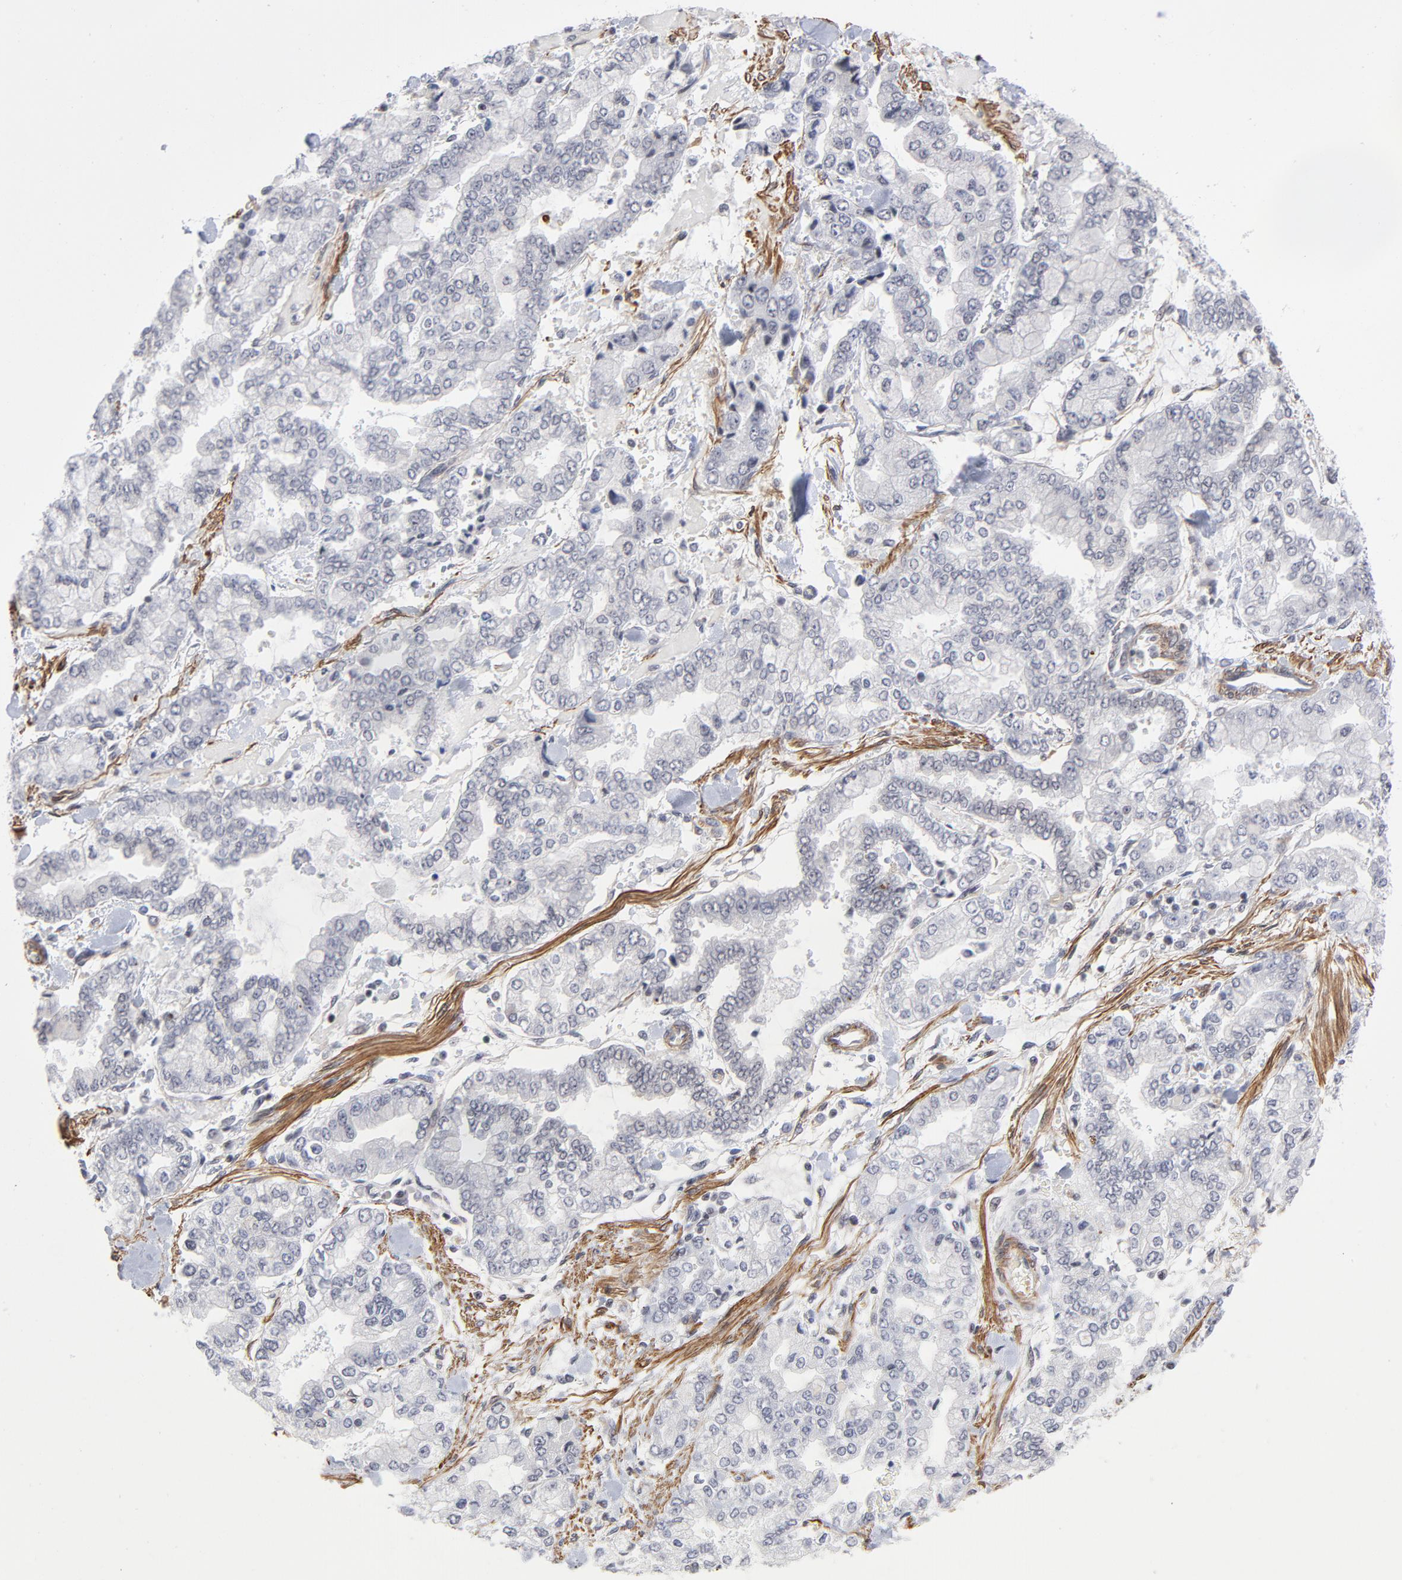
{"staining": {"intensity": "negative", "quantity": "none", "location": "none"}, "tissue": "stomach cancer", "cell_type": "Tumor cells", "image_type": "cancer", "snomed": [{"axis": "morphology", "description": "Normal tissue, NOS"}, {"axis": "morphology", "description": "Adenocarcinoma, NOS"}, {"axis": "topography", "description": "Stomach, upper"}, {"axis": "topography", "description": "Stomach"}], "caption": "Histopathology image shows no protein expression in tumor cells of stomach cancer tissue. (Brightfield microscopy of DAB (3,3'-diaminobenzidine) immunohistochemistry at high magnification).", "gene": "CTCF", "patient": {"sex": "male", "age": 76}}